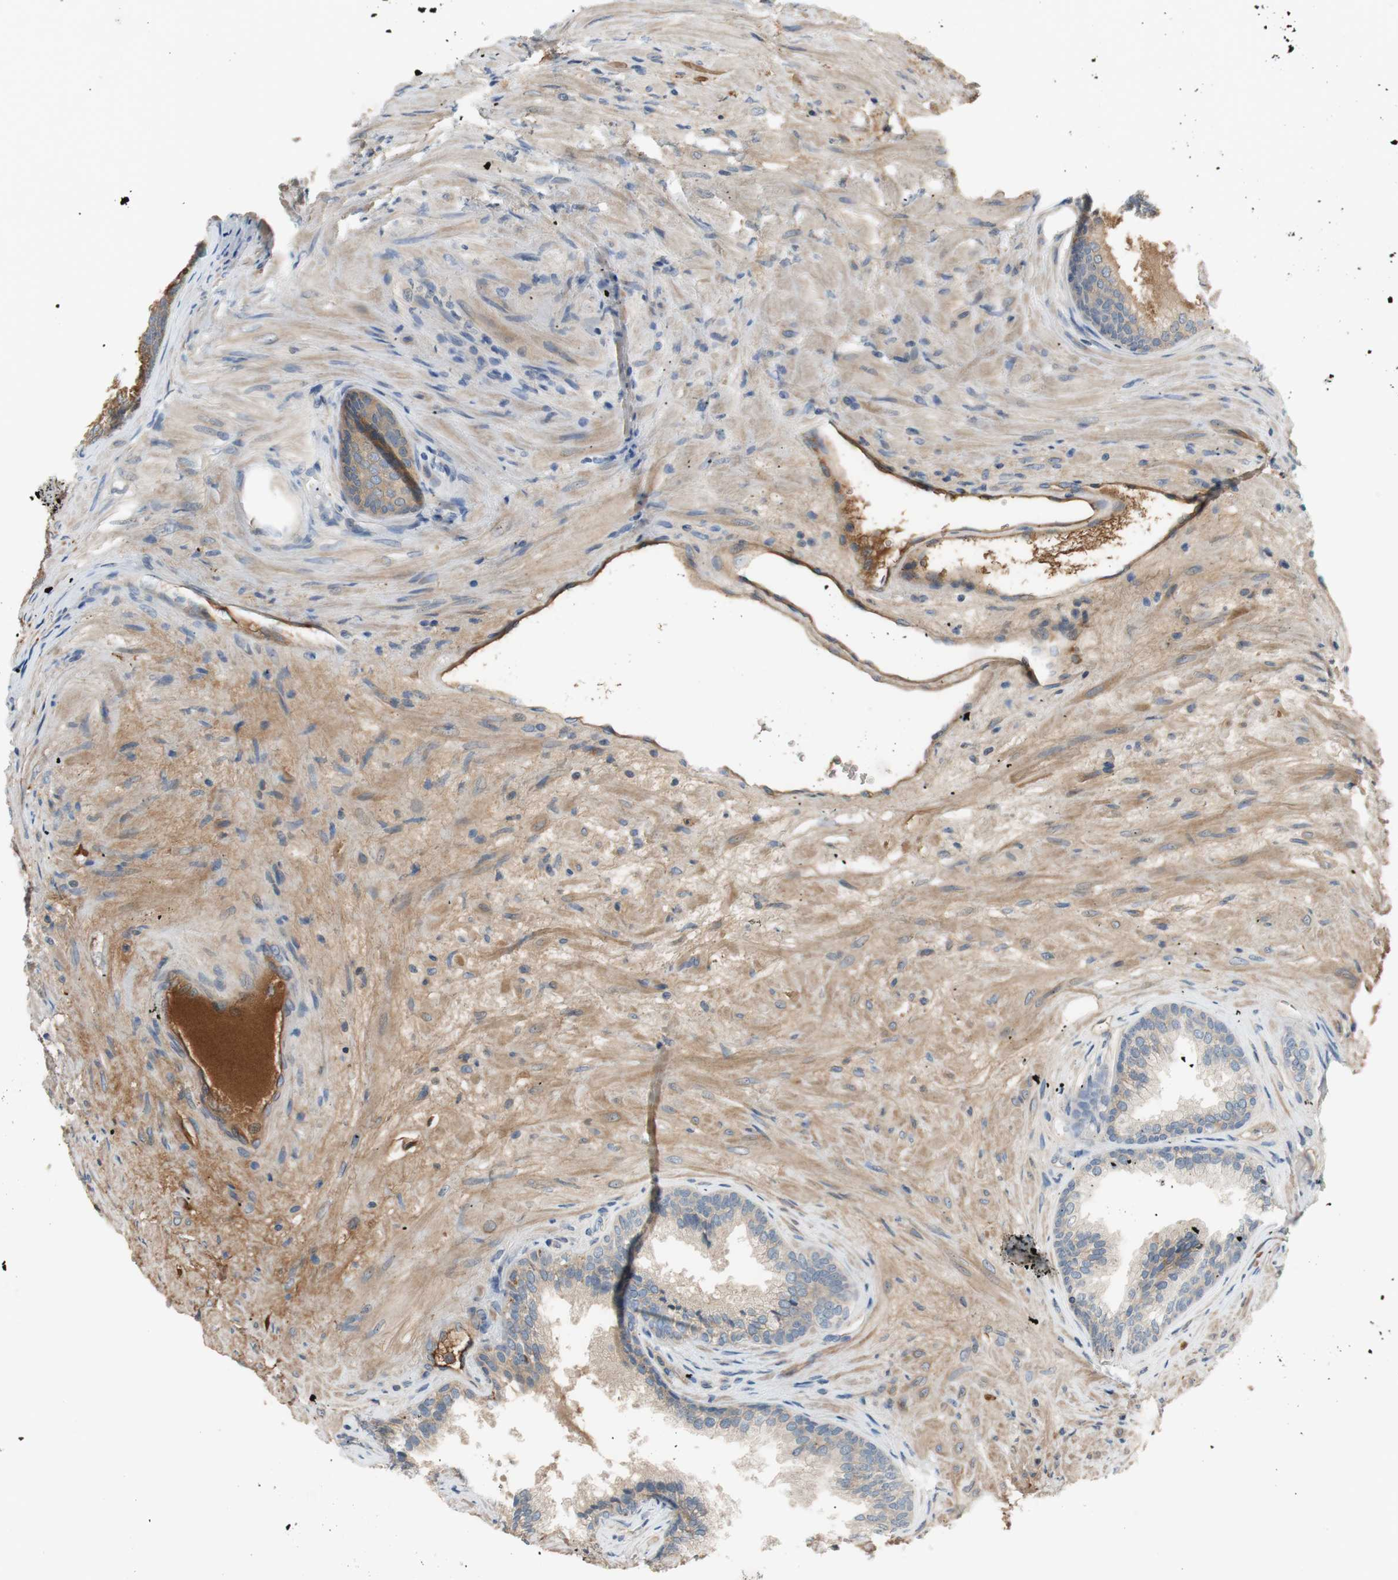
{"staining": {"intensity": "weak", "quantity": ">75%", "location": "cytoplasmic/membranous"}, "tissue": "prostate", "cell_type": "Glandular cells", "image_type": "normal", "snomed": [{"axis": "morphology", "description": "Normal tissue, NOS"}, {"axis": "topography", "description": "Prostate"}], "caption": "Approximately >75% of glandular cells in normal prostate display weak cytoplasmic/membranous protein expression as visualized by brown immunohistochemical staining.", "gene": "C4A", "patient": {"sex": "male", "age": 76}}